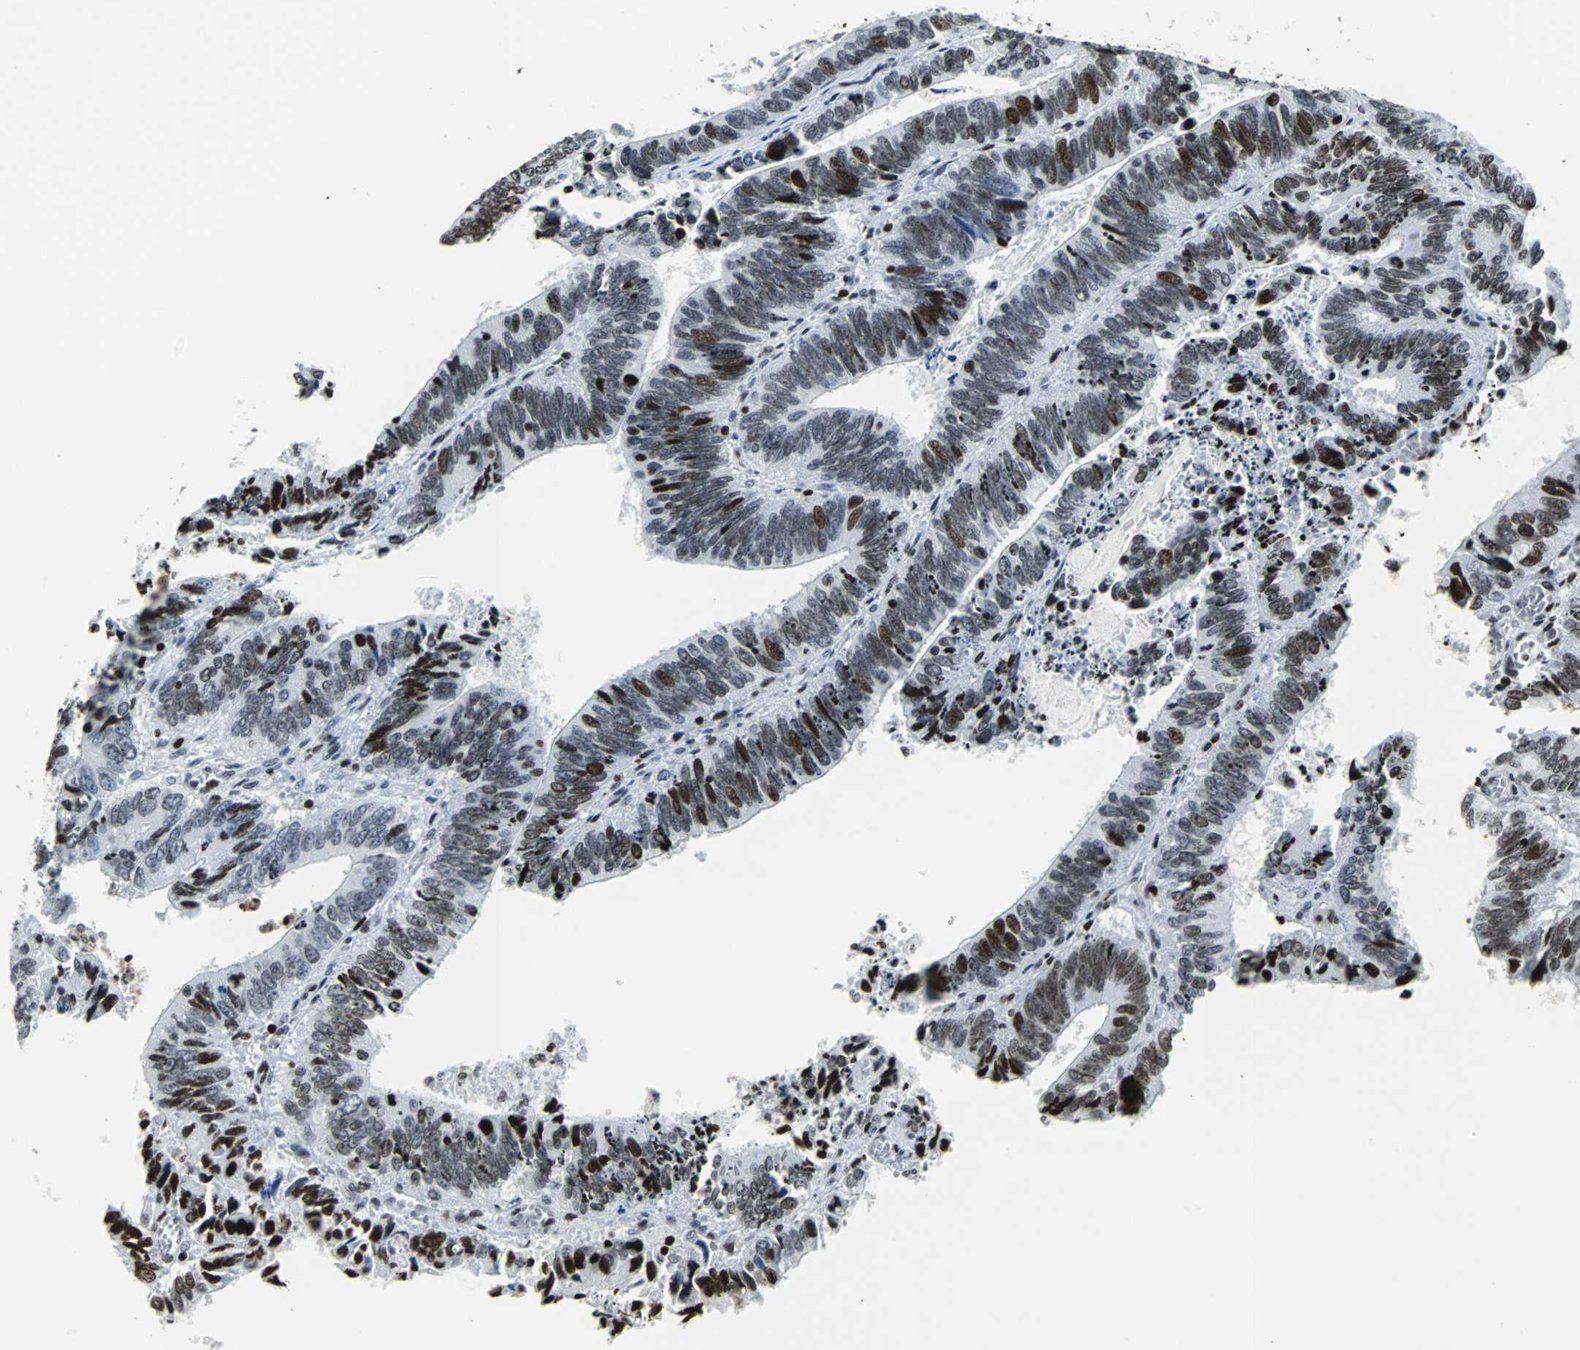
{"staining": {"intensity": "moderate", "quantity": ">75%", "location": "nuclear"}, "tissue": "colorectal cancer", "cell_type": "Tumor cells", "image_type": "cancer", "snomed": [{"axis": "morphology", "description": "Adenocarcinoma, NOS"}, {"axis": "topography", "description": "Colon"}], "caption": "Adenocarcinoma (colorectal) was stained to show a protein in brown. There is medium levels of moderate nuclear positivity in approximately >75% of tumor cells.", "gene": "ZNF131", "patient": {"sex": "male", "age": 72}}